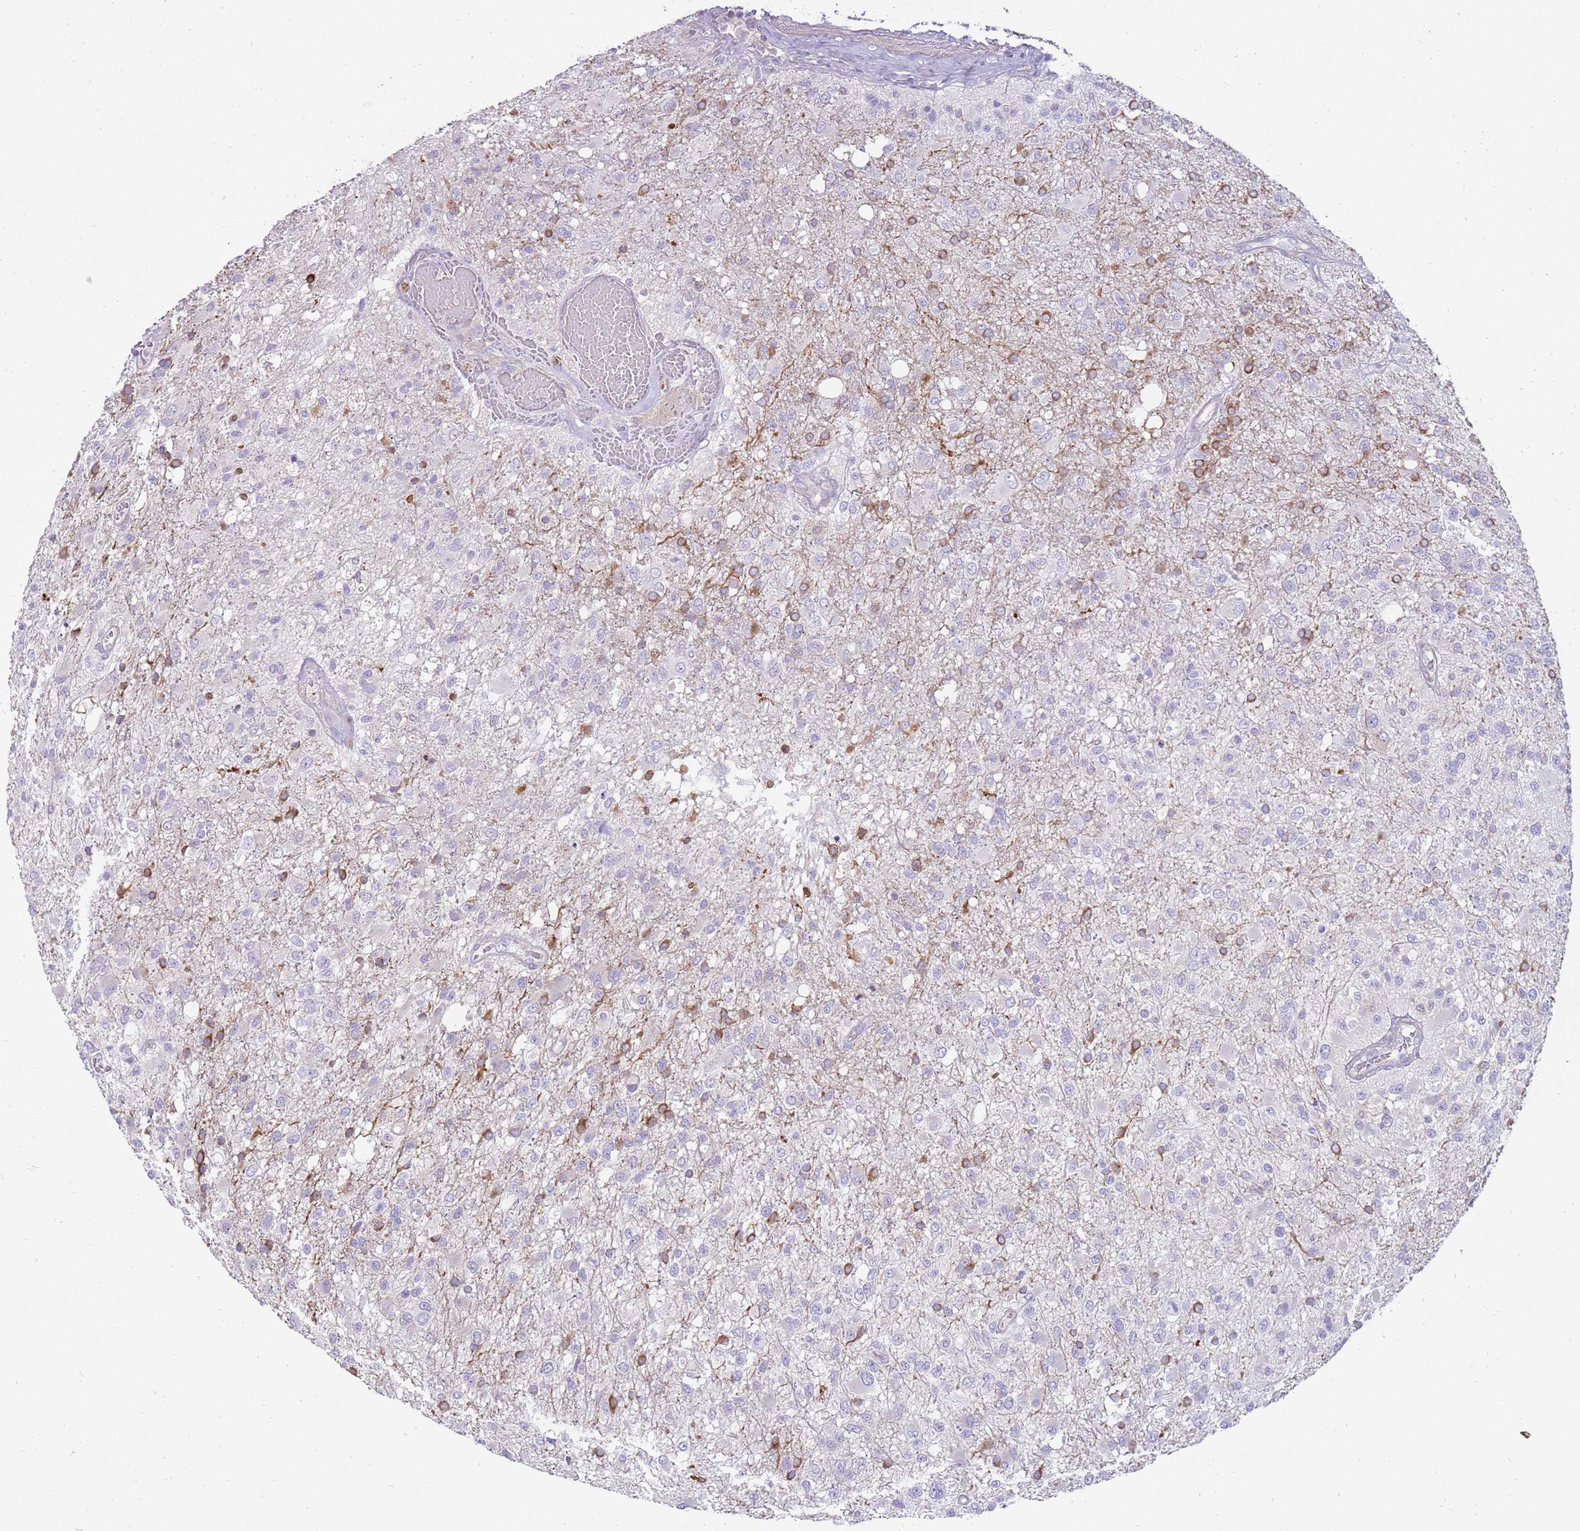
{"staining": {"intensity": "moderate", "quantity": "<25%", "location": "cytoplasmic/membranous"}, "tissue": "glioma", "cell_type": "Tumor cells", "image_type": "cancer", "snomed": [{"axis": "morphology", "description": "Glioma, malignant, High grade"}, {"axis": "topography", "description": "Brain"}], "caption": "Malignant glioma (high-grade) tissue reveals moderate cytoplasmic/membranous expression in about <25% of tumor cells, visualized by immunohistochemistry. The staining was performed using DAB (3,3'-diaminobenzidine) to visualize the protein expression in brown, while the nuclei were stained in blue with hematoxylin (Magnification: 20x).", "gene": "DIPK1C", "patient": {"sex": "female", "age": 74}}